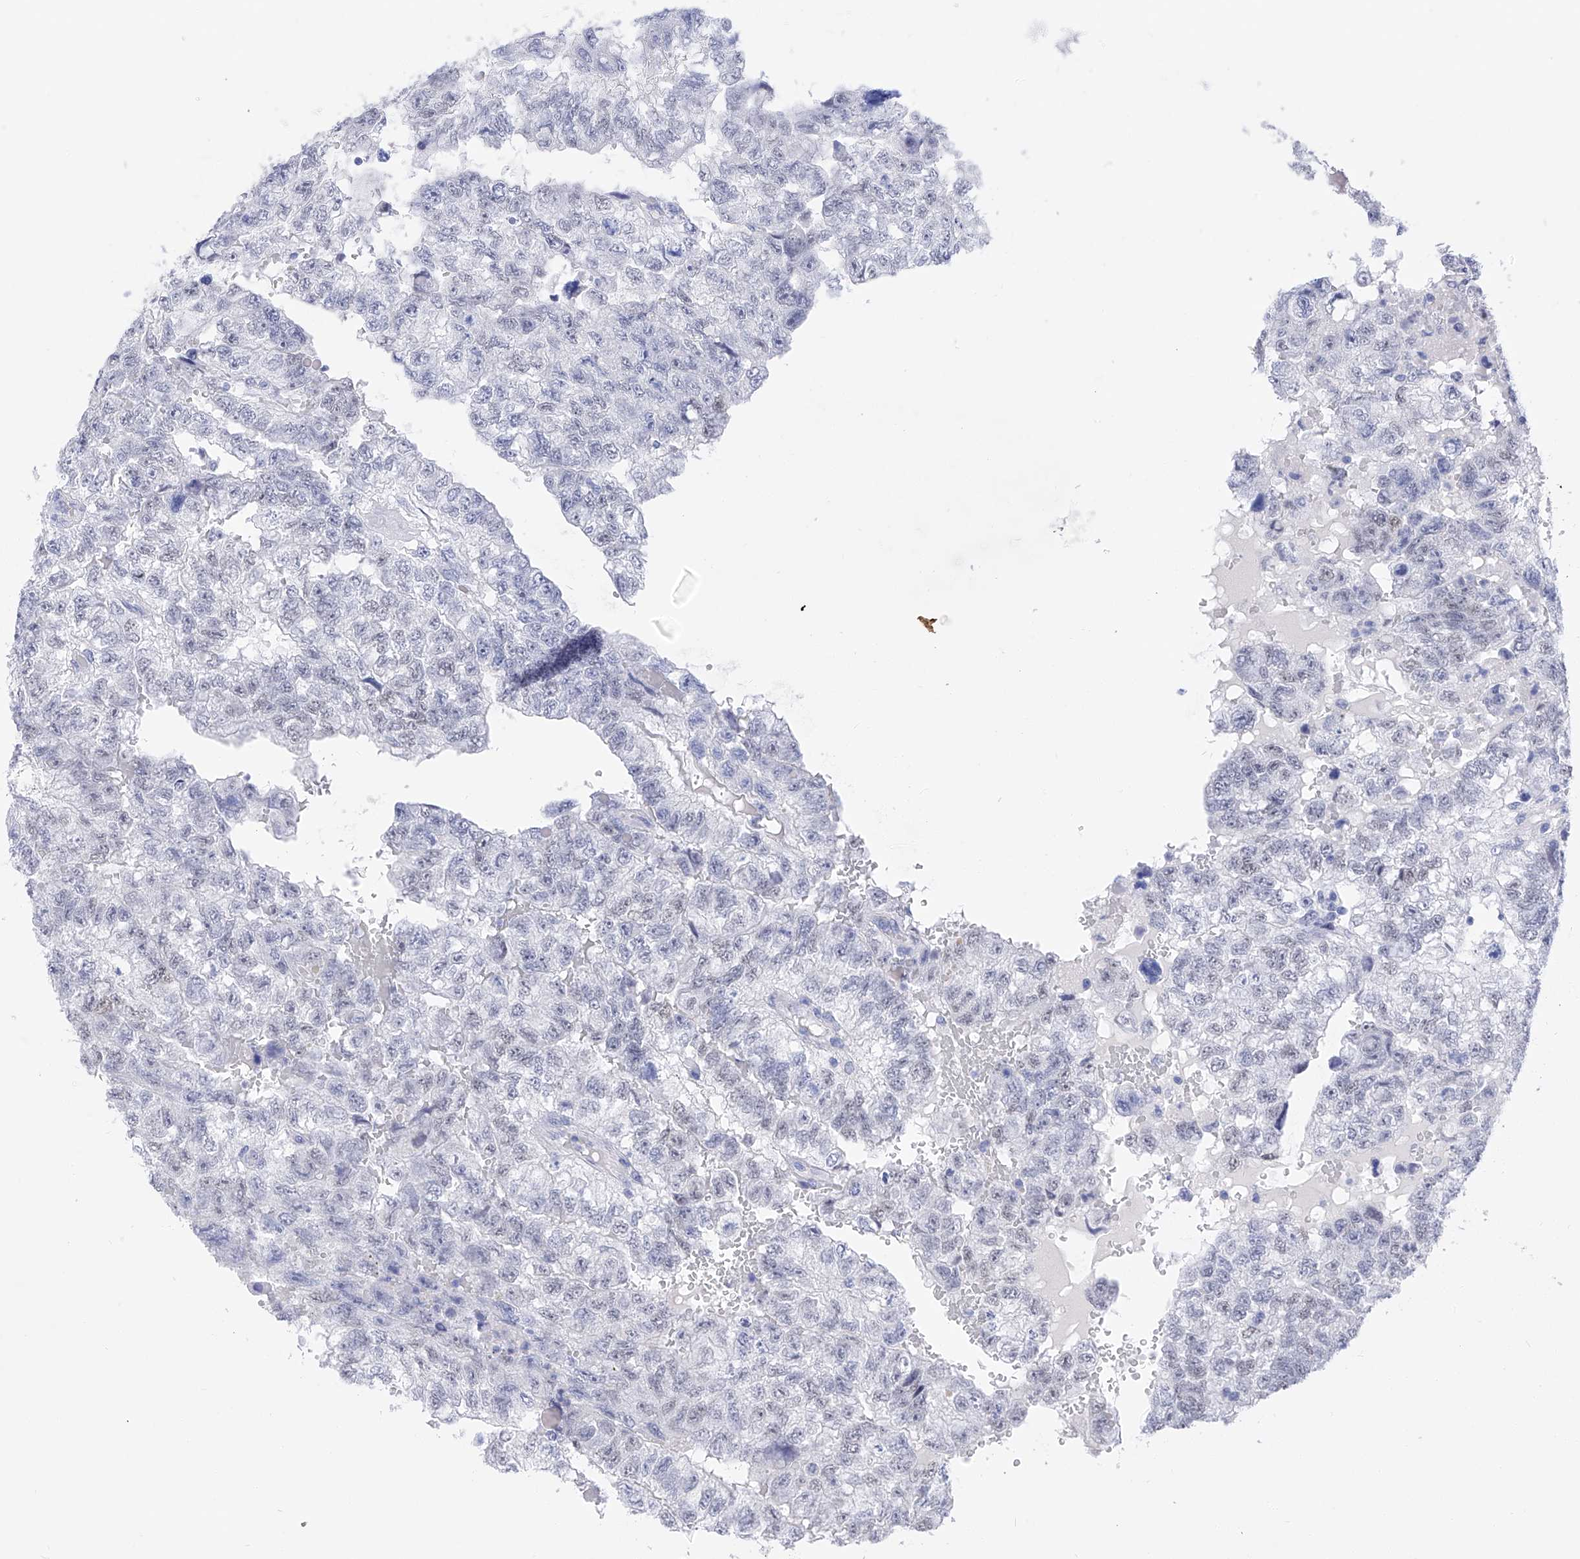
{"staining": {"intensity": "negative", "quantity": "none", "location": "none"}, "tissue": "testis cancer", "cell_type": "Tumor cells", "image_type": "cancer", "snomed": [{"axis": "morphology", "description": "Carcinoma, Embryonal, NOS"}, {"axis": "topography", "description": "Testis"}], "caption": "There is no significant expression in tumor cells of testis cancer (embryonal carcinoma).", "gene": "FLG", "patient": {"sex": "male", "age": 36}}